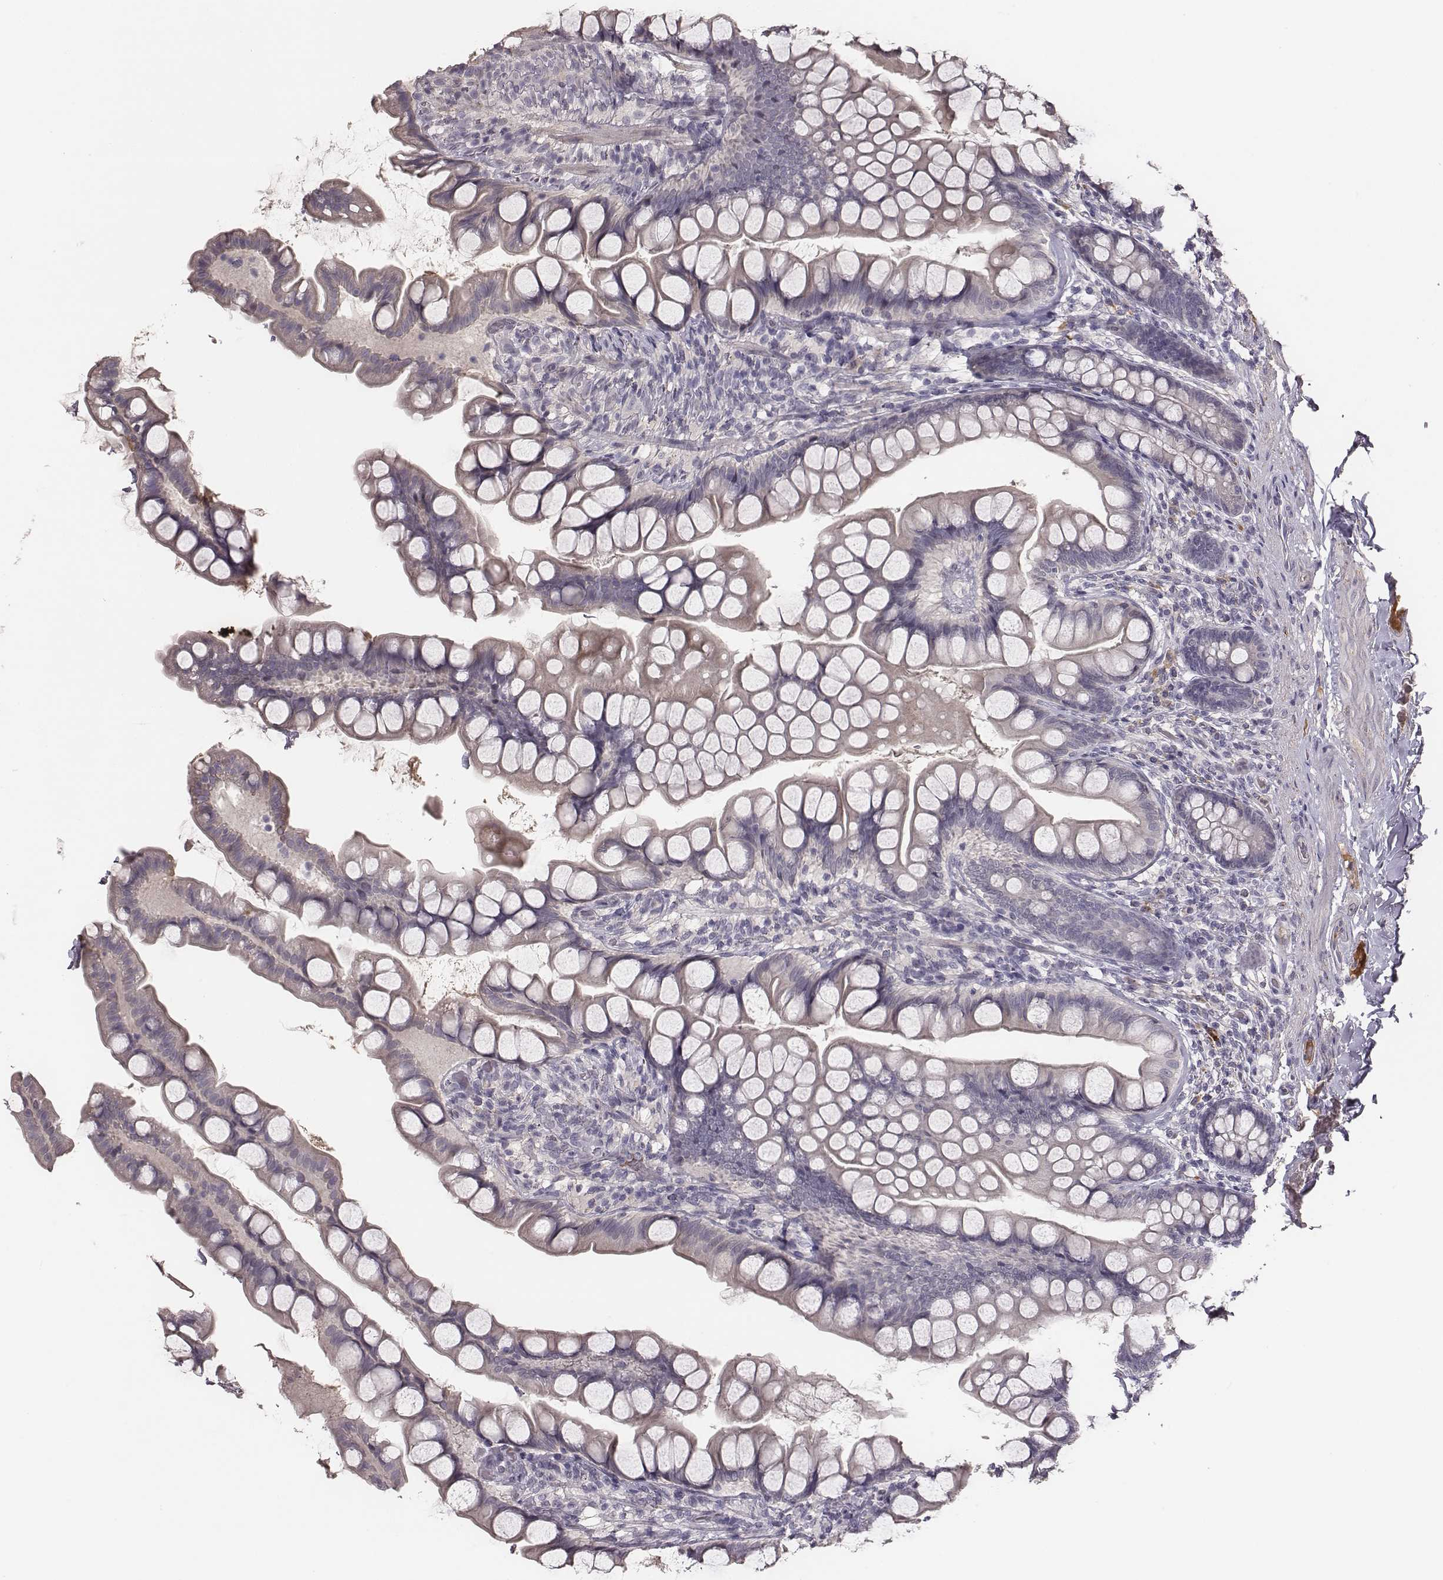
{"staining": {"intensity": "negative", "quantity": "none", "location": "none"}, "tissue": "small intestine", "cell_type": "Glandular cells", "image_type": "normal", "snomed": [{"axis": "morphology", "description": "Normal tissue, NOS"}, {"axis": "topography", "description": "Small intestine"}], "caption": "The immunohistochemistry (IHC) photomicrograph has no significant staining in glandular cells of small intestine.", "gene": "SLC22A6", "patient": {"sex": "male", "age": 70}}